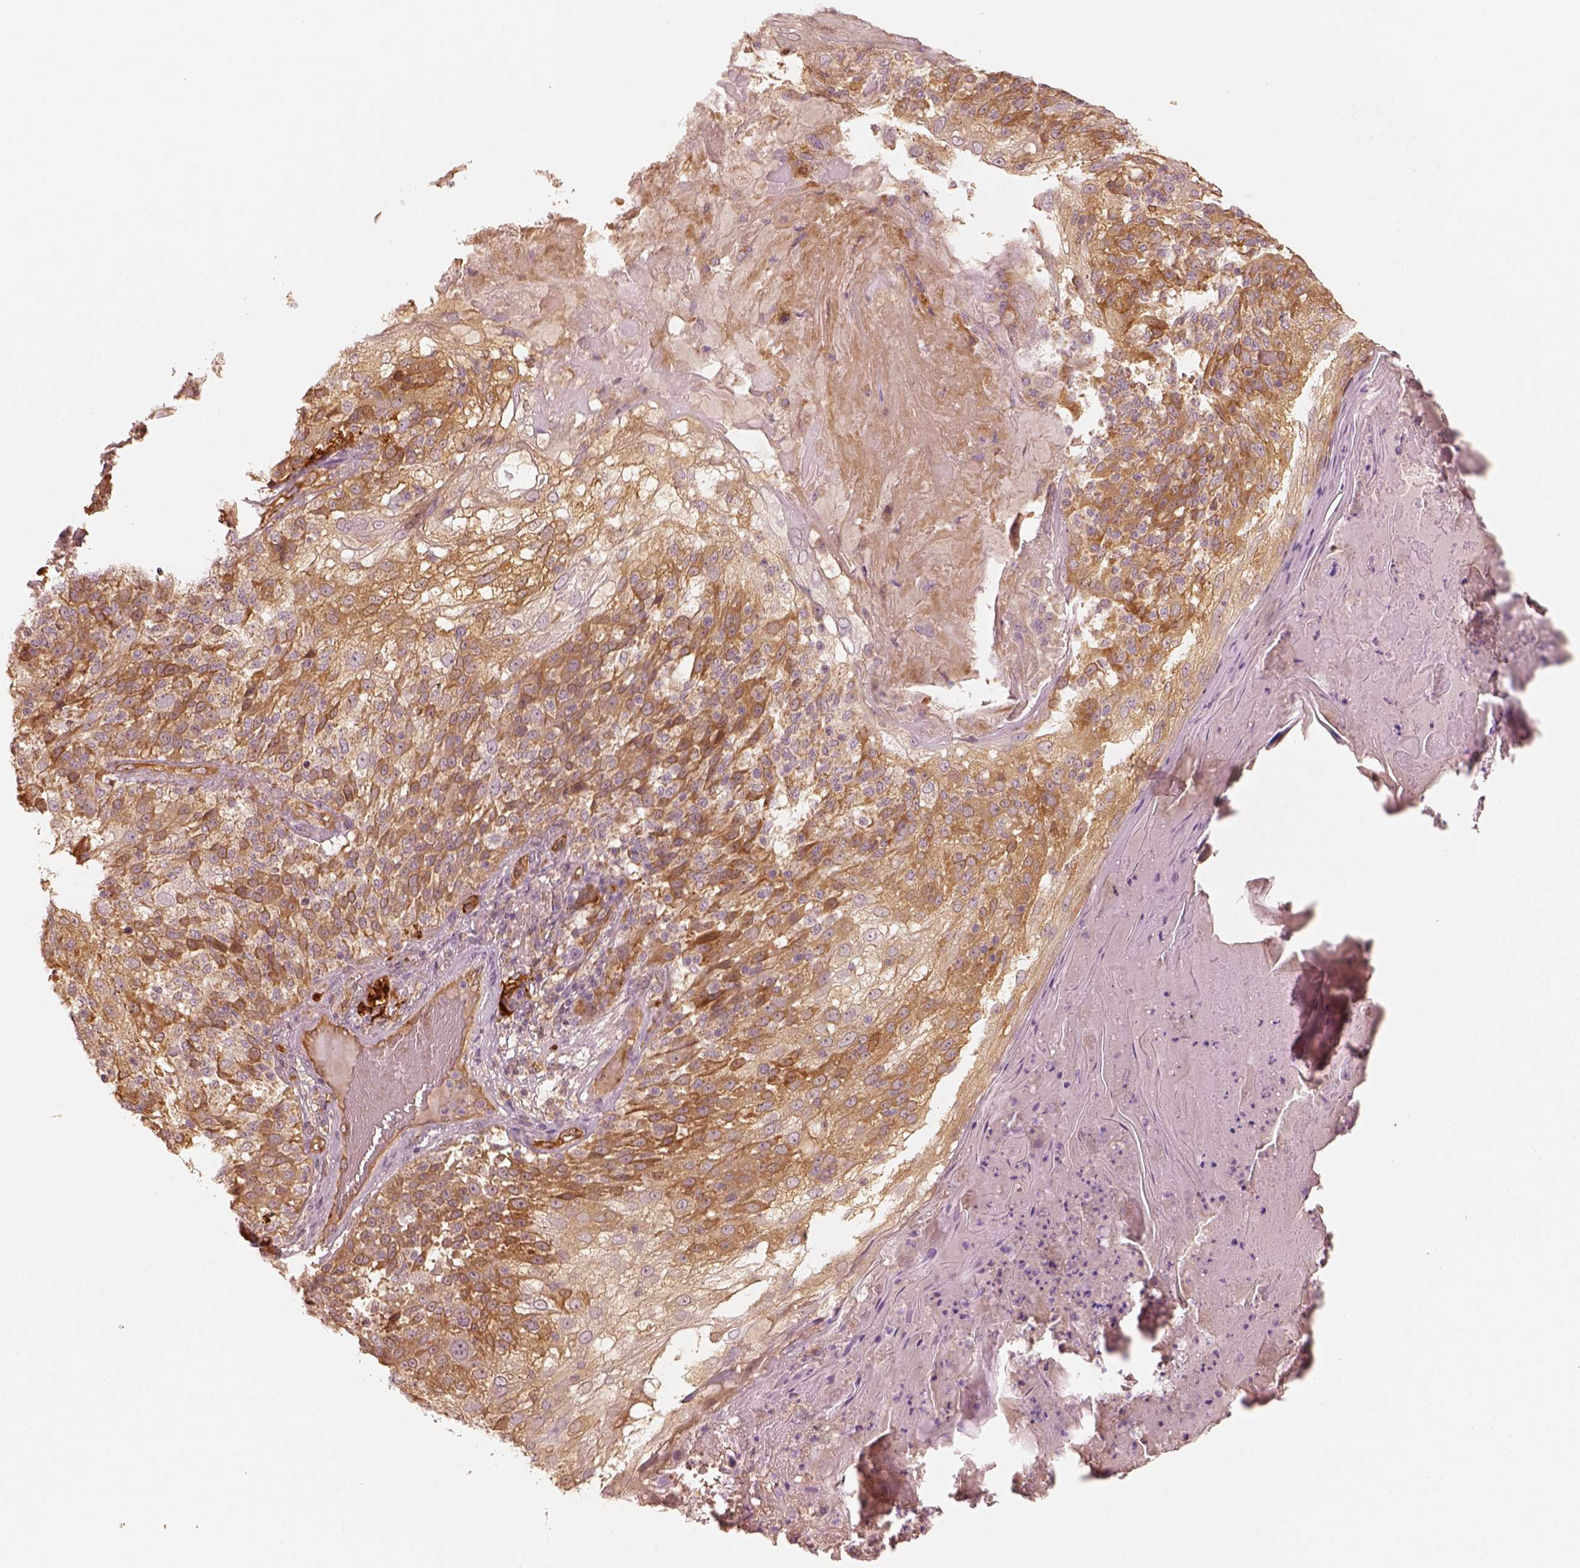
{"staining": {"intensity": "moderate", "quantity": ">75%", "location": "cytoplasmic/membranous"}, "tissue": "skin cancer", "cell_type": "Tumor cells", "image_type": "cancer", "snomed": [{"axis": "morphology", "description": "Normal tissue, NOS"}, {"axis": "morphology", "description": "Squamous cell carcinoma, NOS"}, {"axis": "topography", "description": "Skin"}], "caption": "Immunohistochemical staining of skin squamous cell carcinoma shows medium levels of moderate cytoplasmic/membranous protein staining in about >75% of tumor cells. Nuclei are stained in blue.", "gene": "FSCN1", "patient": {"sex": "female", "age": 83}}